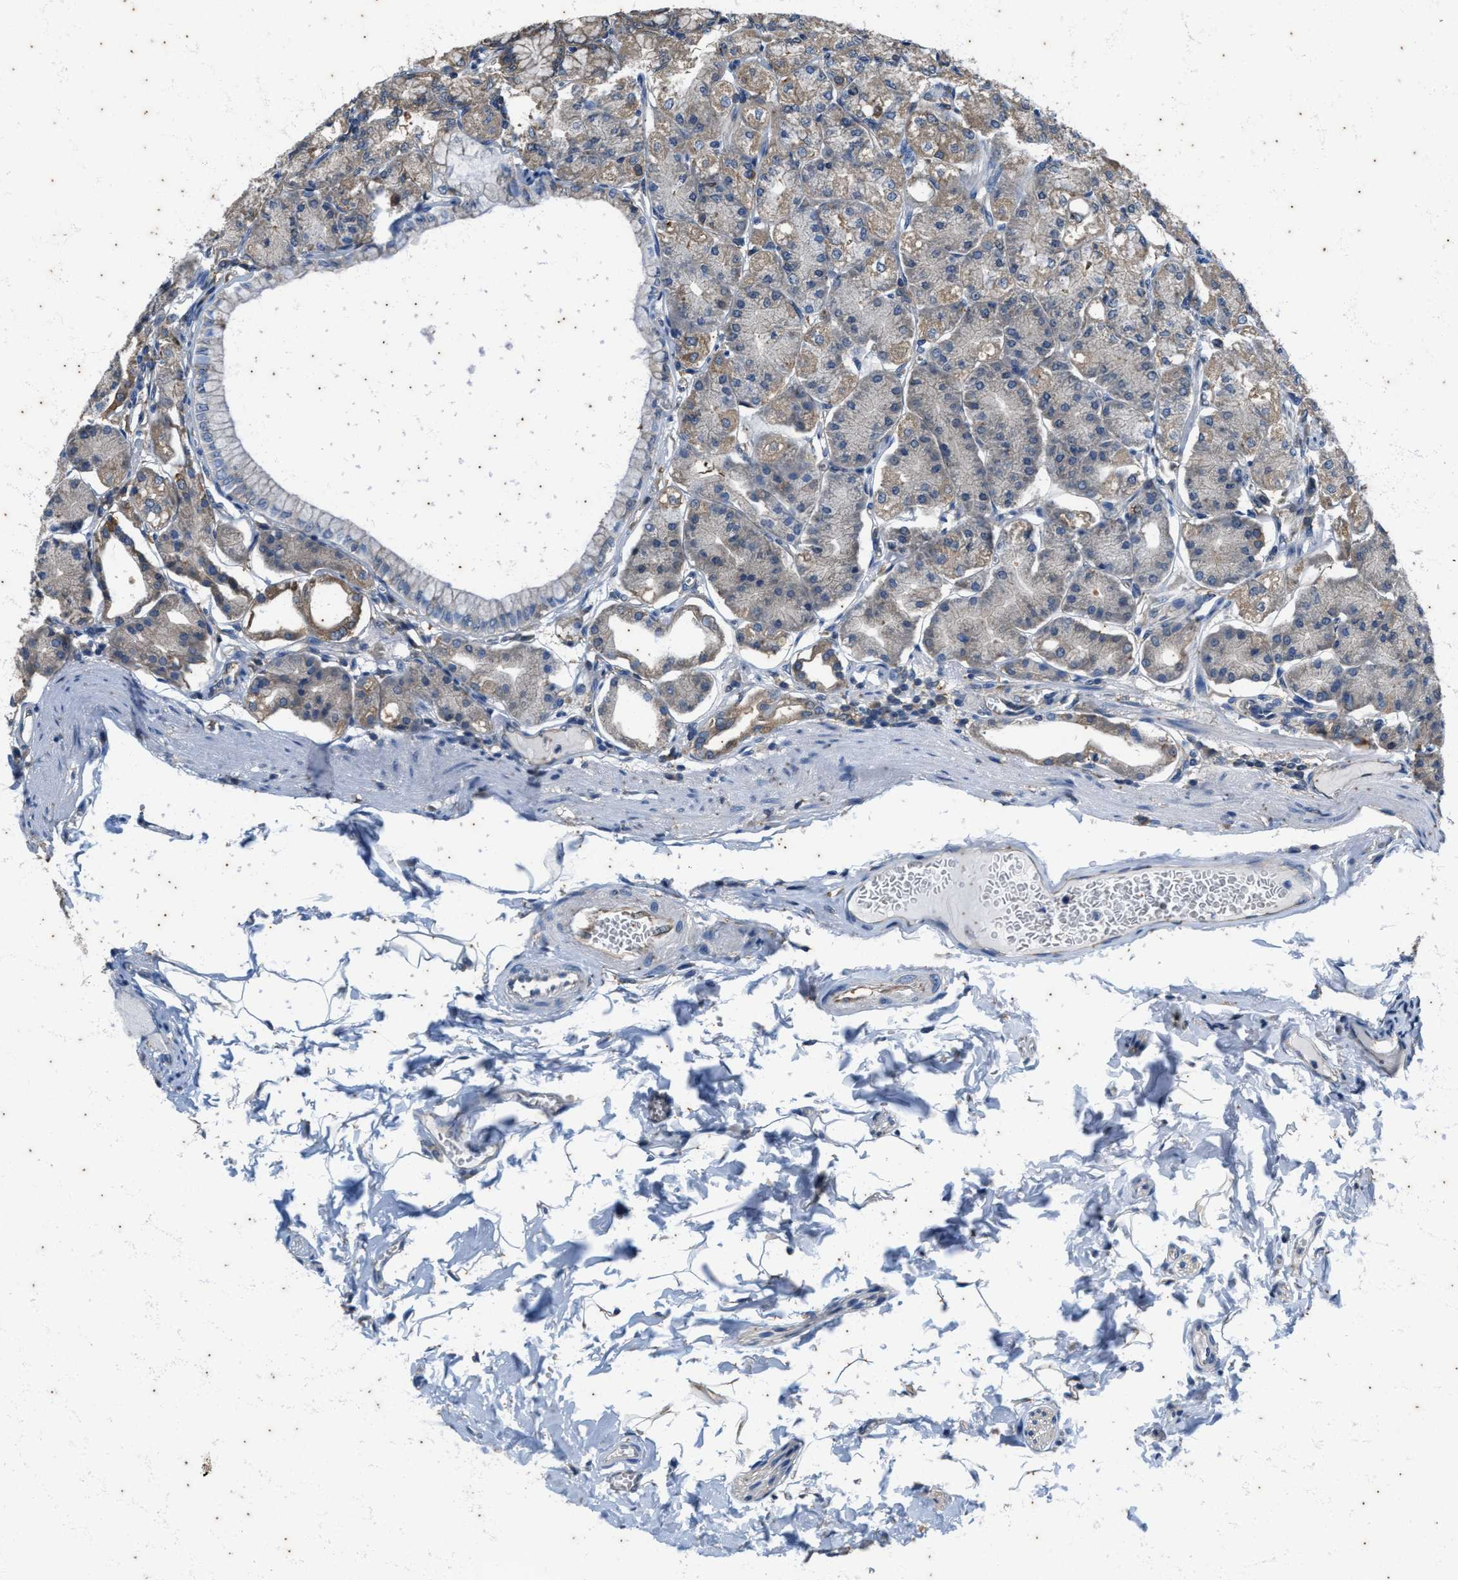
{"staining": {"intensity": "weak", "quantity": "25%-75%", "location": "cytoplasmic/membranous"}, "tissue": "stomach", "cell_type": "Glandular cells", "image_type": "normal", "snomed": [{"axis": "morphology", "description": "Normal tissue, NOS"}, {"axis": "topography", "description": "Stomach, lower"}], "caption": "The image reveals immunohistochemical staining of normal stomach. There is weak cytoplasmic/membranous staining is seen in approximately 25%-75% of glandular cells.", "gene": "COX19", "patient": {"sex": "male", "age": 71}}